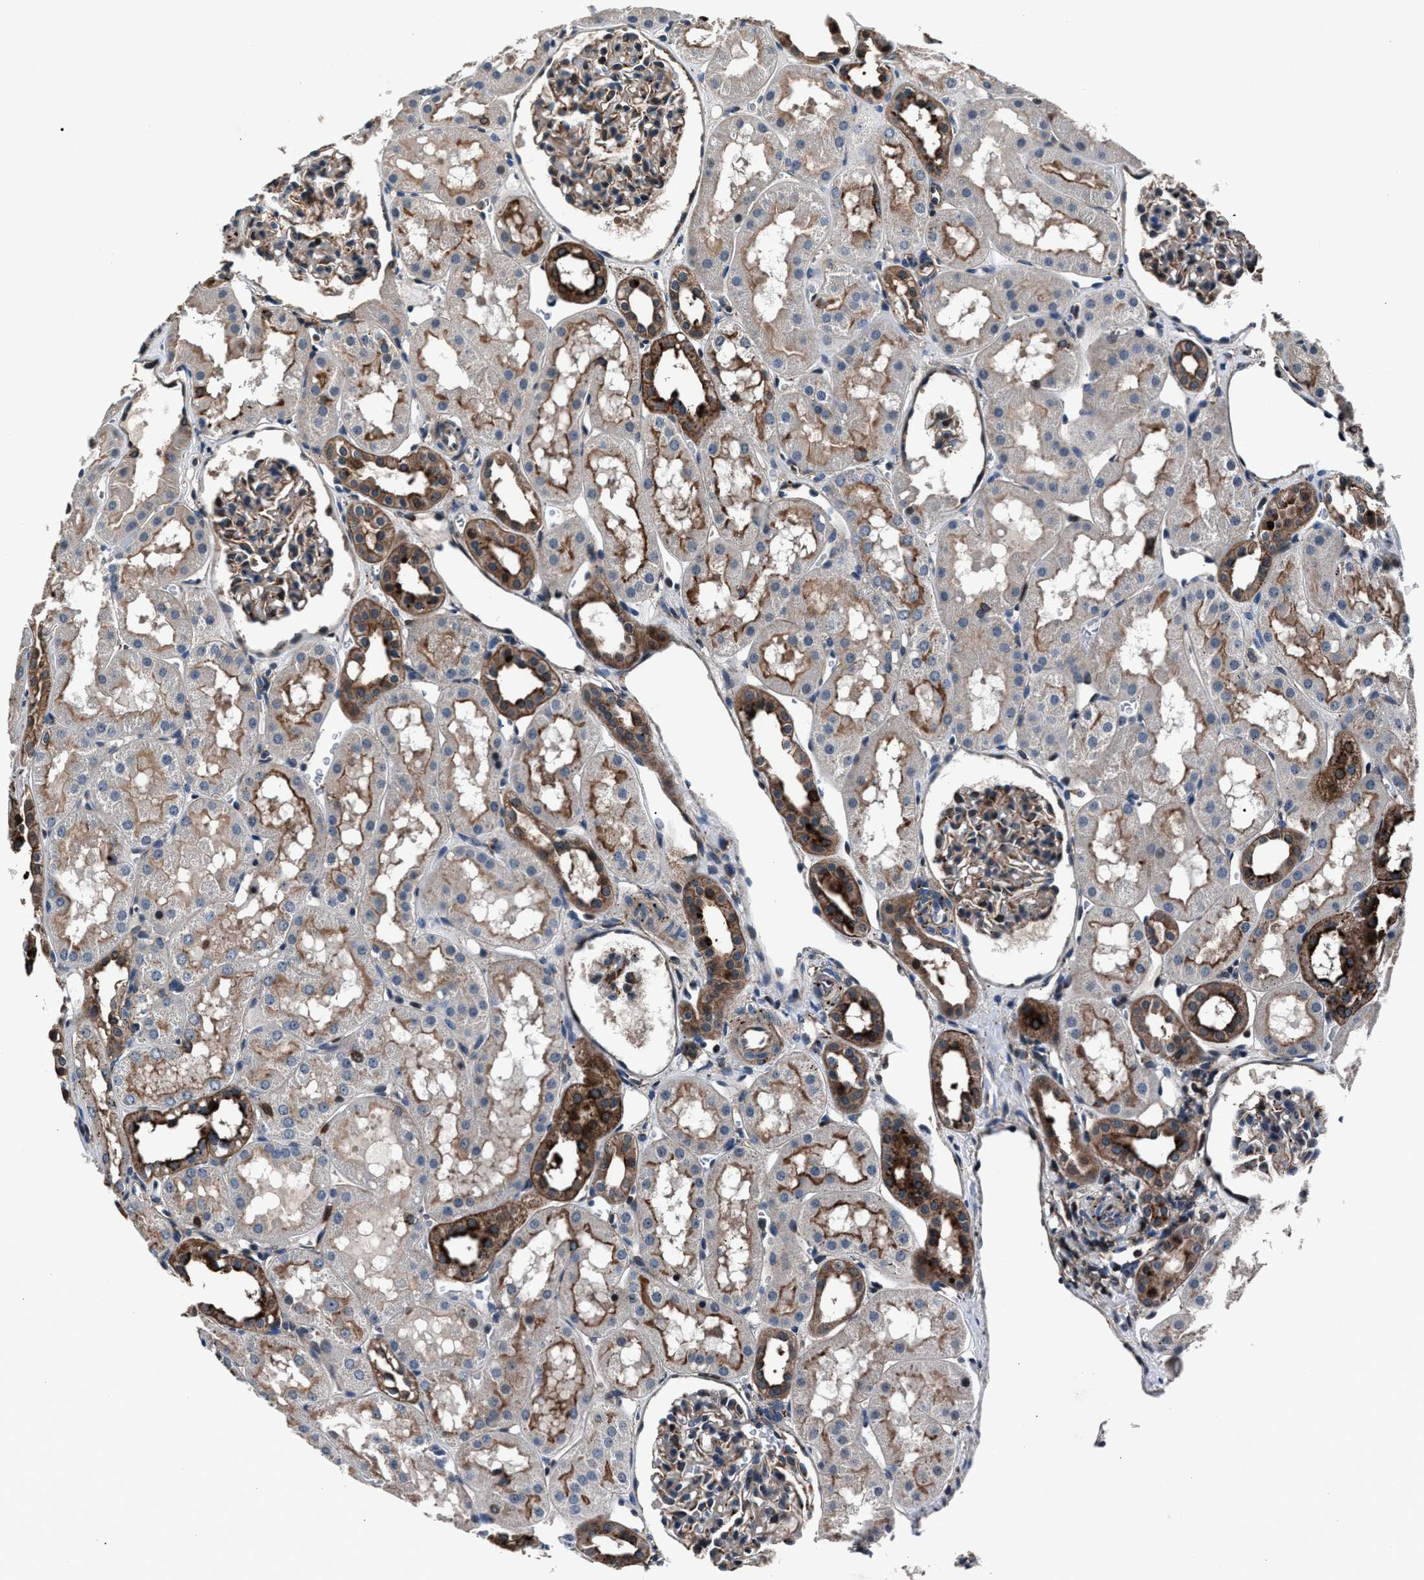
{"staining": {"intensity": "weak", "quantity": "<25%", "location": "cytoplasmic/membranous"}, "tissue": "kidney", "cell_type": "Cells in glomeruli", "image_type": "normal", "snomed": [{"axis": "morphology", "description": "Normal tissue, NOS"}, {"axis": "topography", "description": "Kidney"}, {"axis": "topography", "description": "Urinary bladder"}], "caption": "Immunohistochemistry (IHC) of unremarkable human kidney exhibits no staining in cells in glomeruli.", "gene": "MFSD11", "patient": {"sex": "male", "age": 16}}